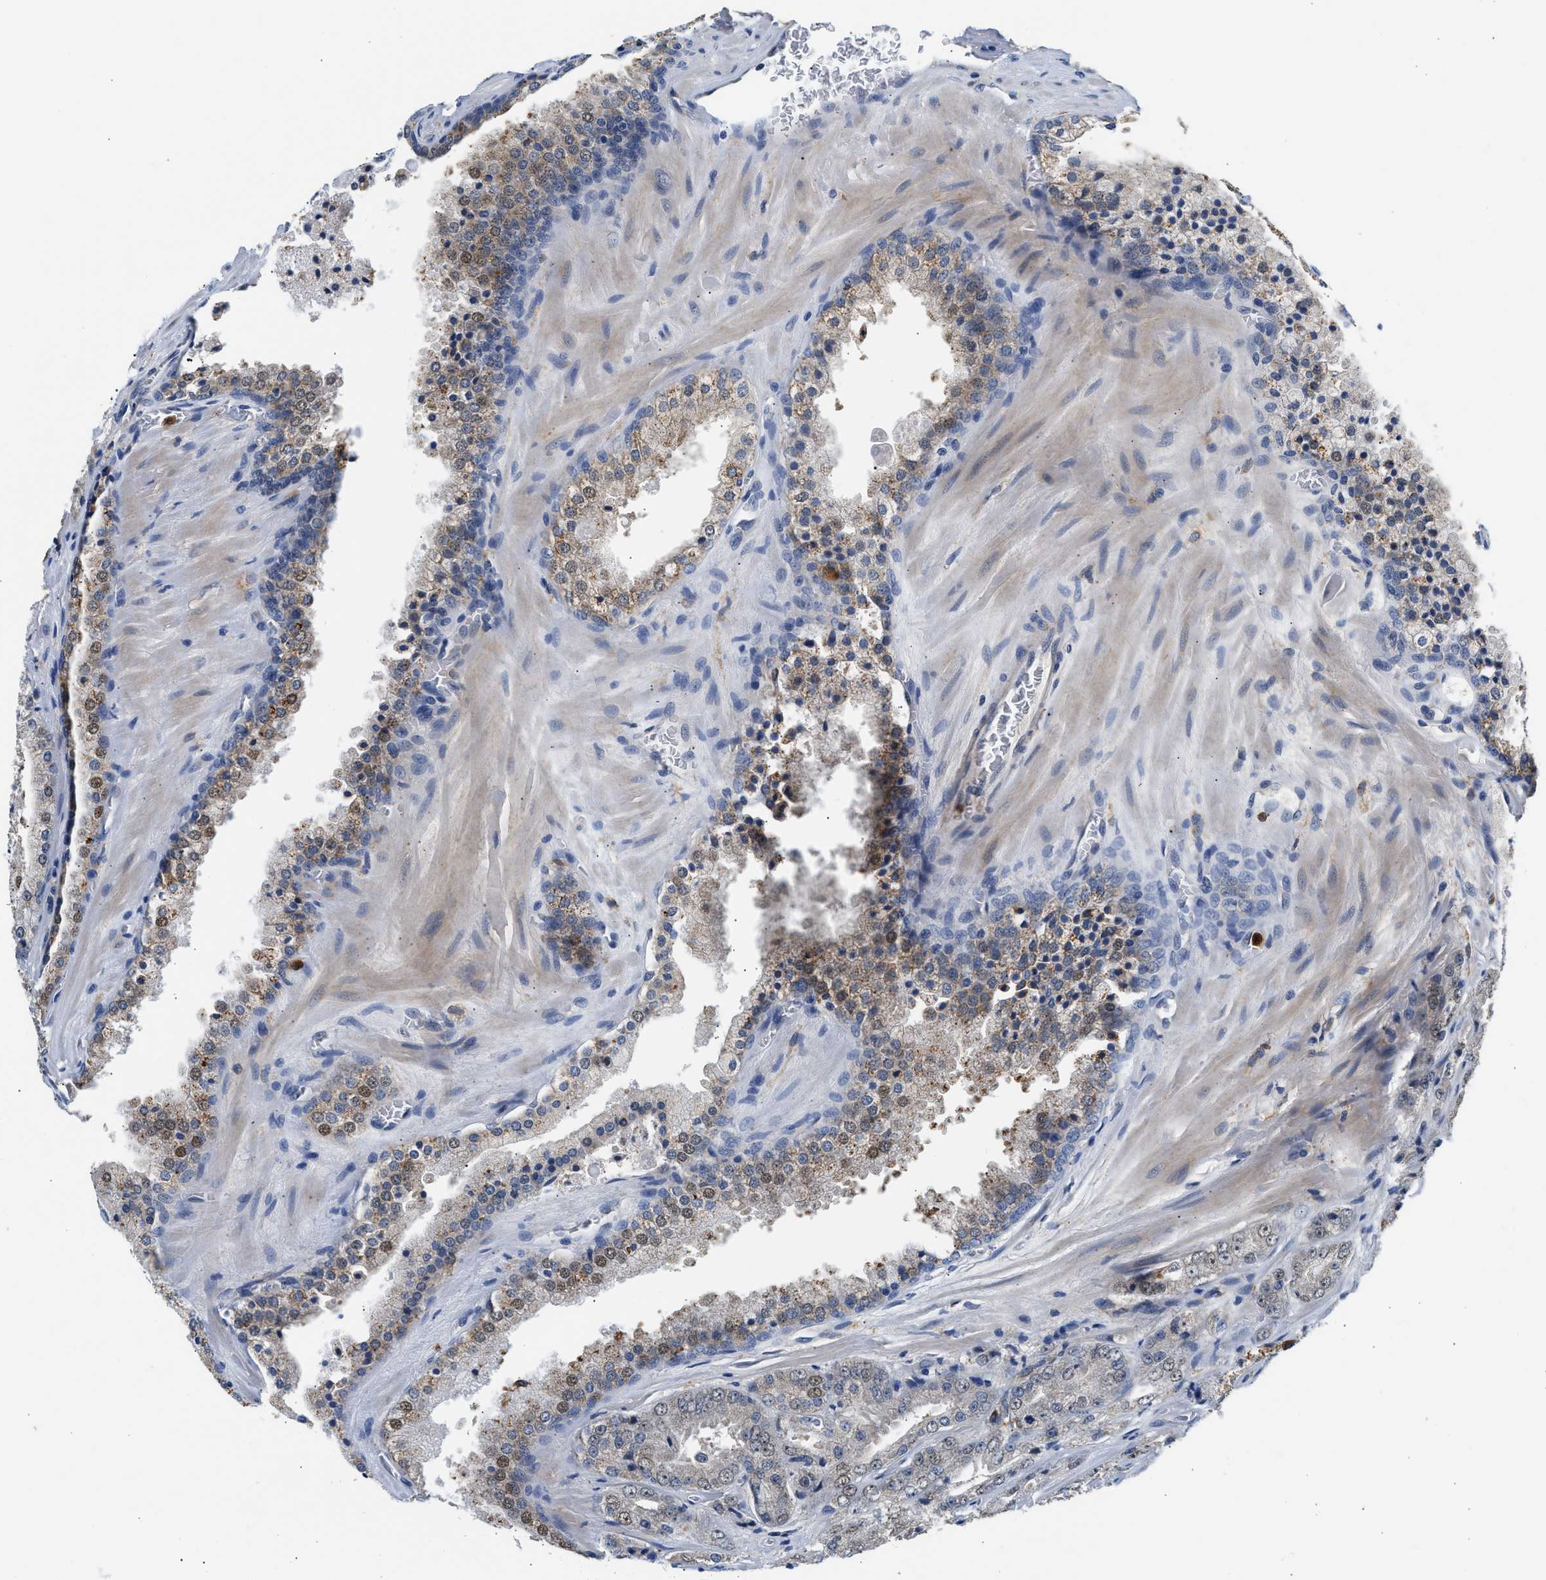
{"staining": {"intensity": "weak", "quantity": "<25%", "location": "nuclear"}, "tissue": "prostate cancer", "cell_type": "Tumor cells", "image_type": "cancer", "snomed": [{"axis": "morphology", "description": "Adenocarcinoma, High grade"}, {"axis": "topography", "description": "Prostate"}], "caption": "A micrograph of human adenocarcinoma (high-grade) (prostate) is negative for staining in tumor cells.", "gene": "RAB31", "patient": {"sex": "male", "age": 65}}